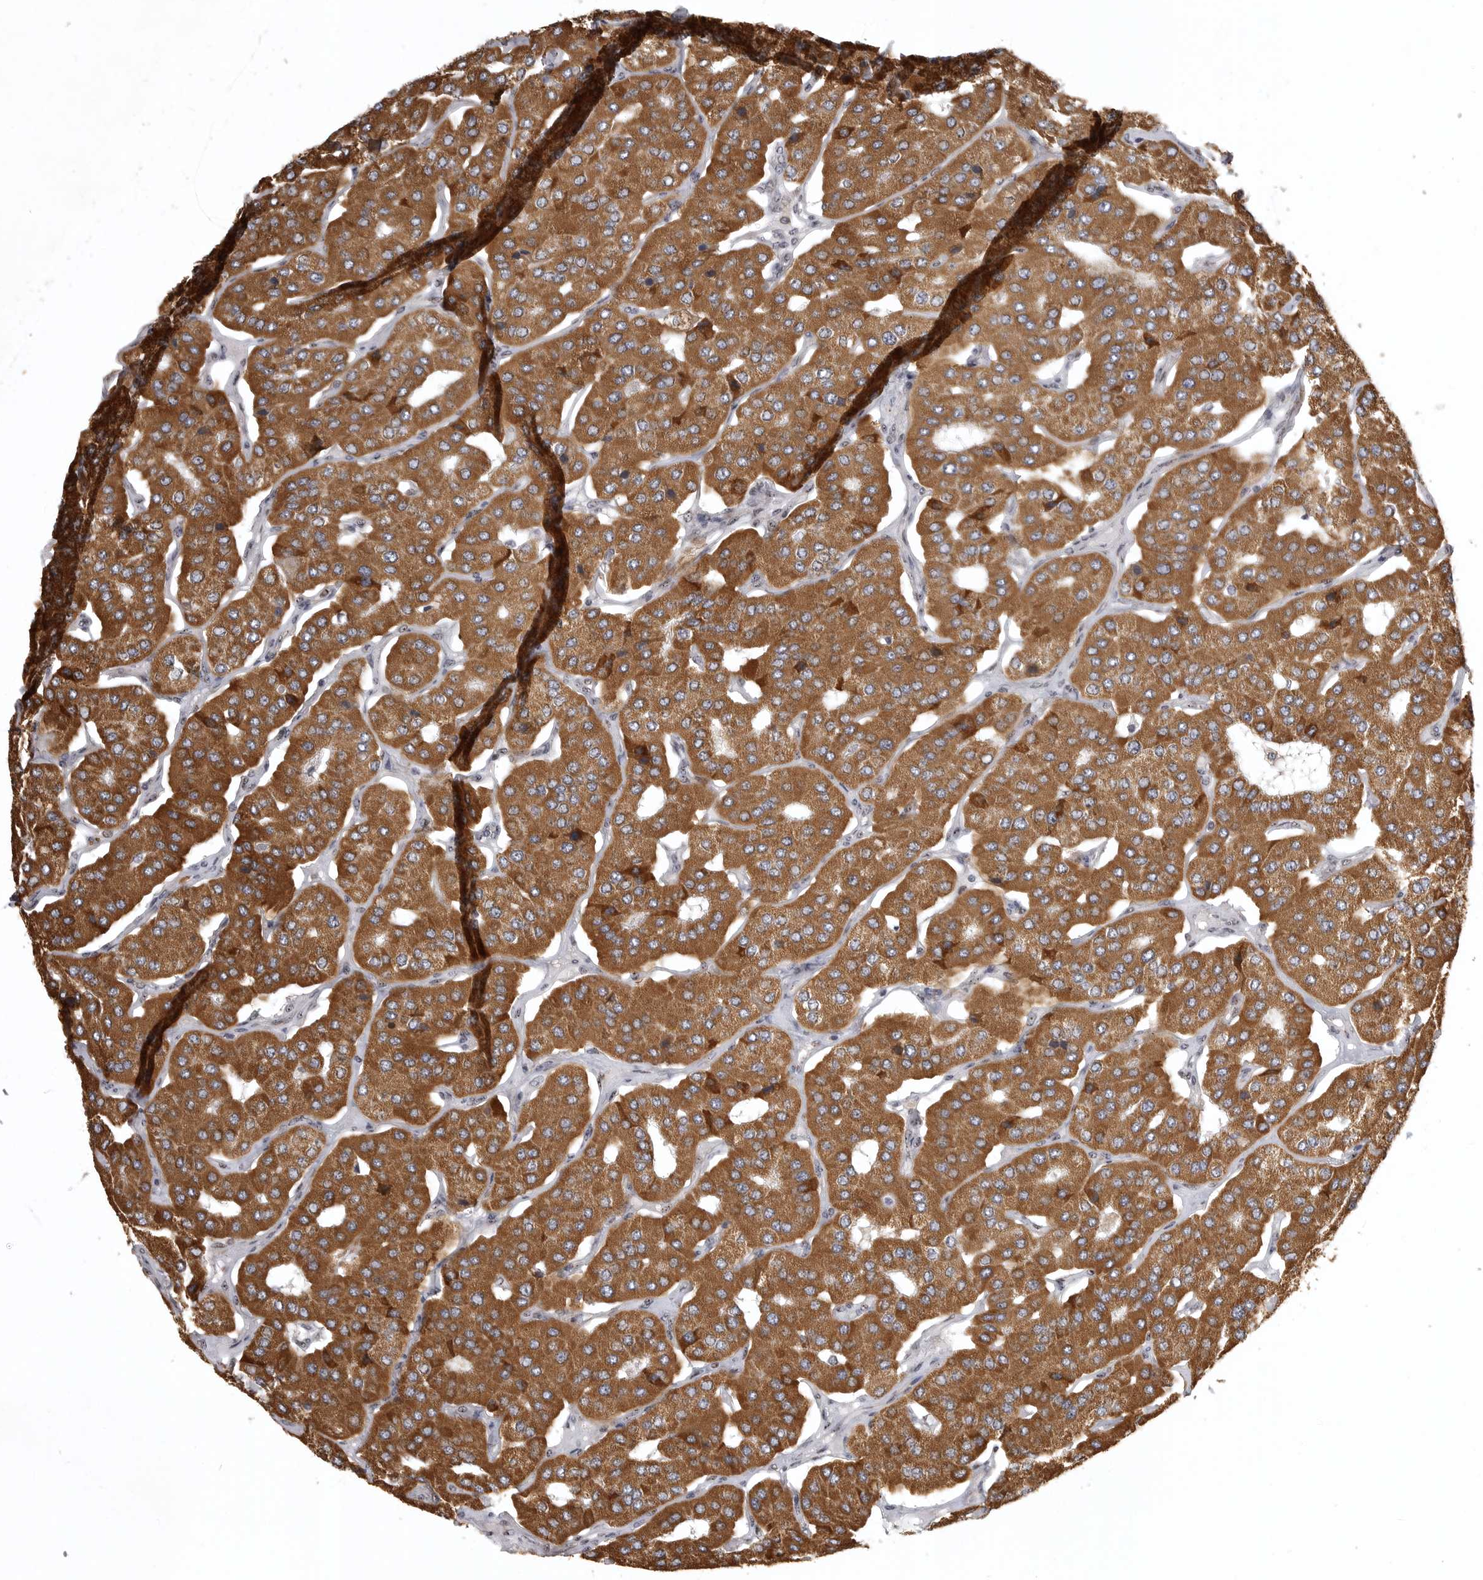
{"staining": {"intensity": "moderate", "quantity": "25%-75%", "location": "cytoplasmic/membranous"}, "tissue": "parathyroid gland", "cell_type": "Glandular cells", "image_type": "normal", "snomed": [{"axis": "morphology", "description": "Normal tissue, NOS"}, {"axis": "morphology", "description": "Adenoma, NOS"}, {"axis": "topography", "description": "Parathyroid gland"}], "caption": "Immunohistochemistry (IHC) micrograph of benign human parathyroid gland stained for a protein (brown), which shows medium levels of moderate cytoplasmic/membranous staining in approximately 25%-75% of glandular cells.", "gene": "POLE2", "patient": {"sex": "female", "age": 86}}